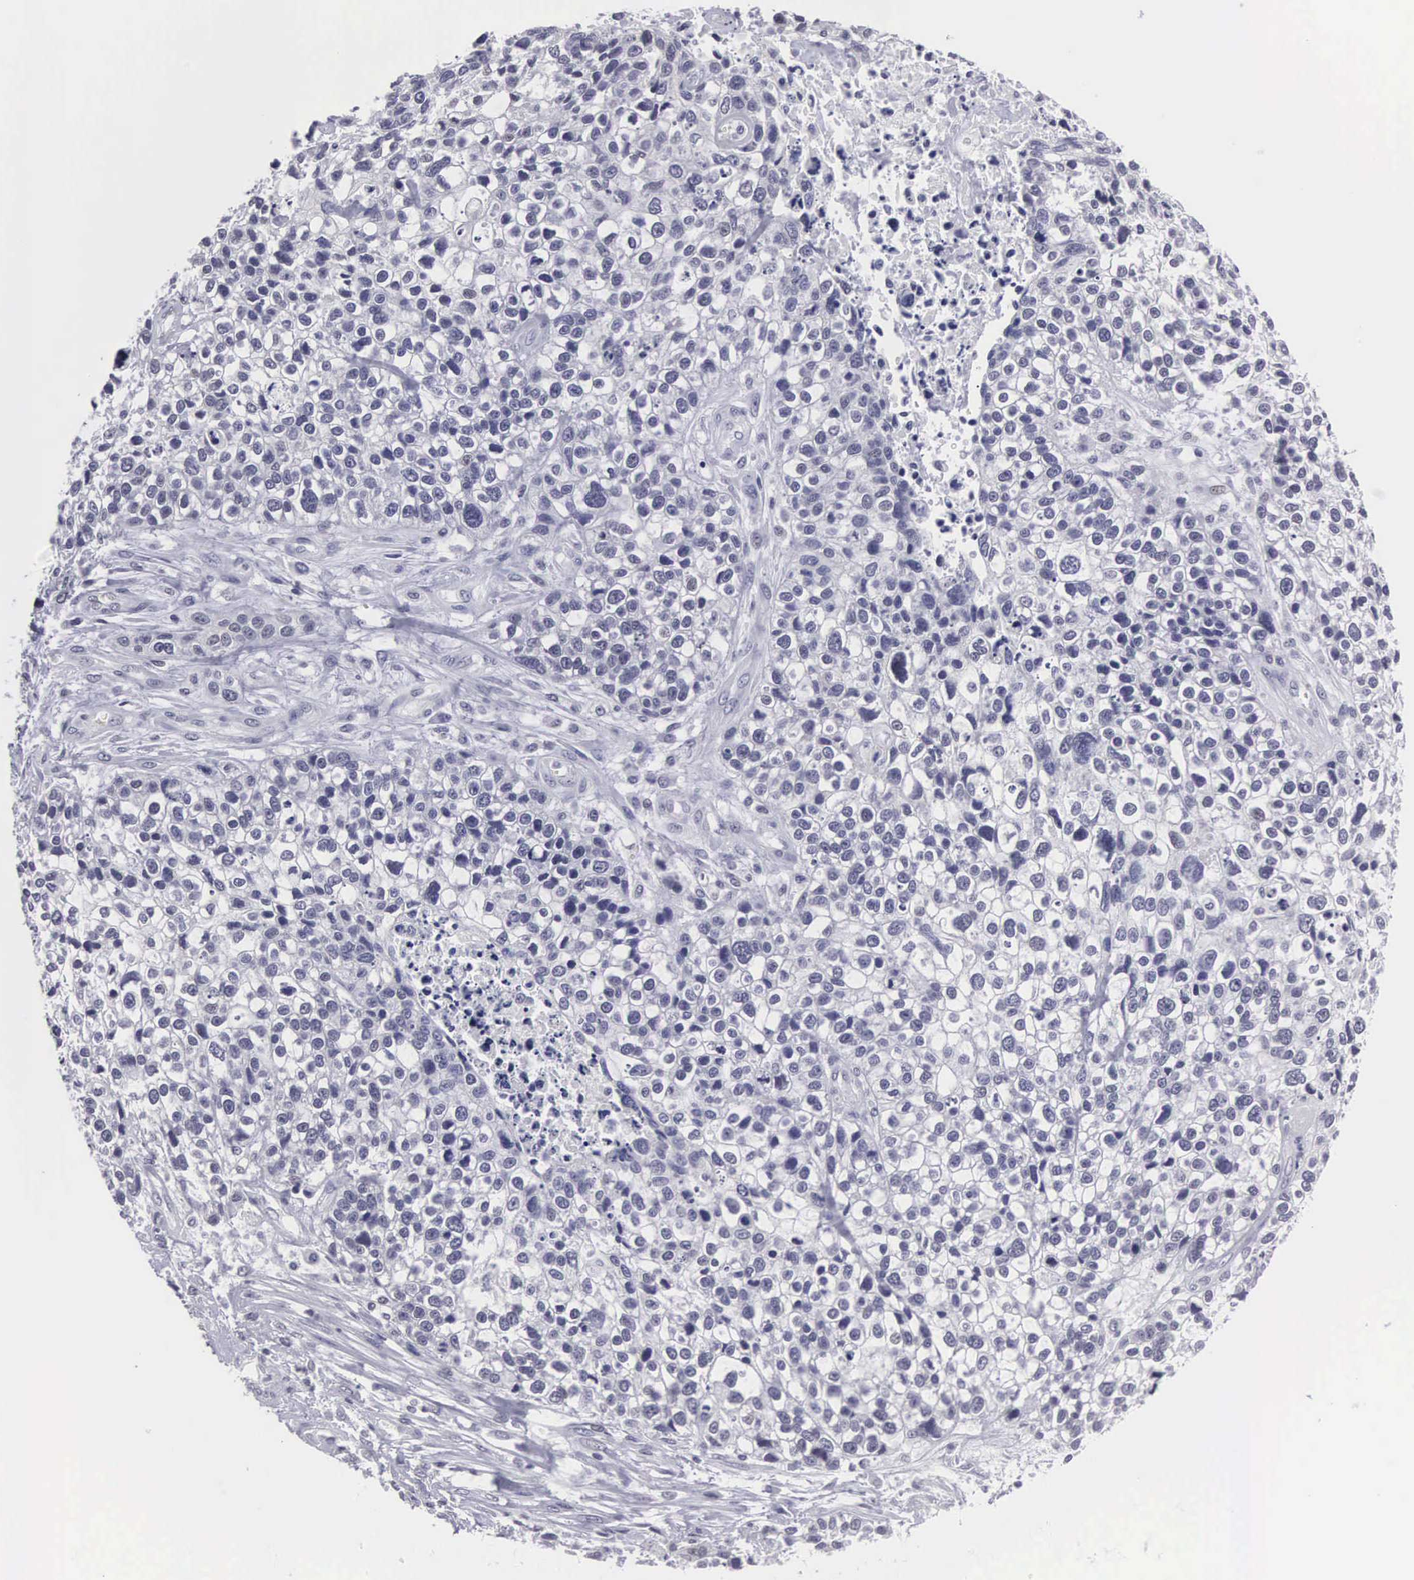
{"staining": {"intensity": "negative", "quantity": "none", "location": "none"}, "tissue": "lung cancer", "cell_type": "Tumor cells", "image_type": "cancer", "snomed": [{"axis": "morphology", "description": "Squamous cell carcinoma, NOS"}, {"axis": "topography", "description": "Lymph node"}, {"axis": "topography", "description": "Lung"}], "caption": "DAB (3,3'-diaminobenzidine) immunohistochemical staining of human lung cancer (squamous cell carcinoma) shows no significant staining in tumor cells.", "gene": "ETV6", "patient": {"sex": "male", "age": 74}}